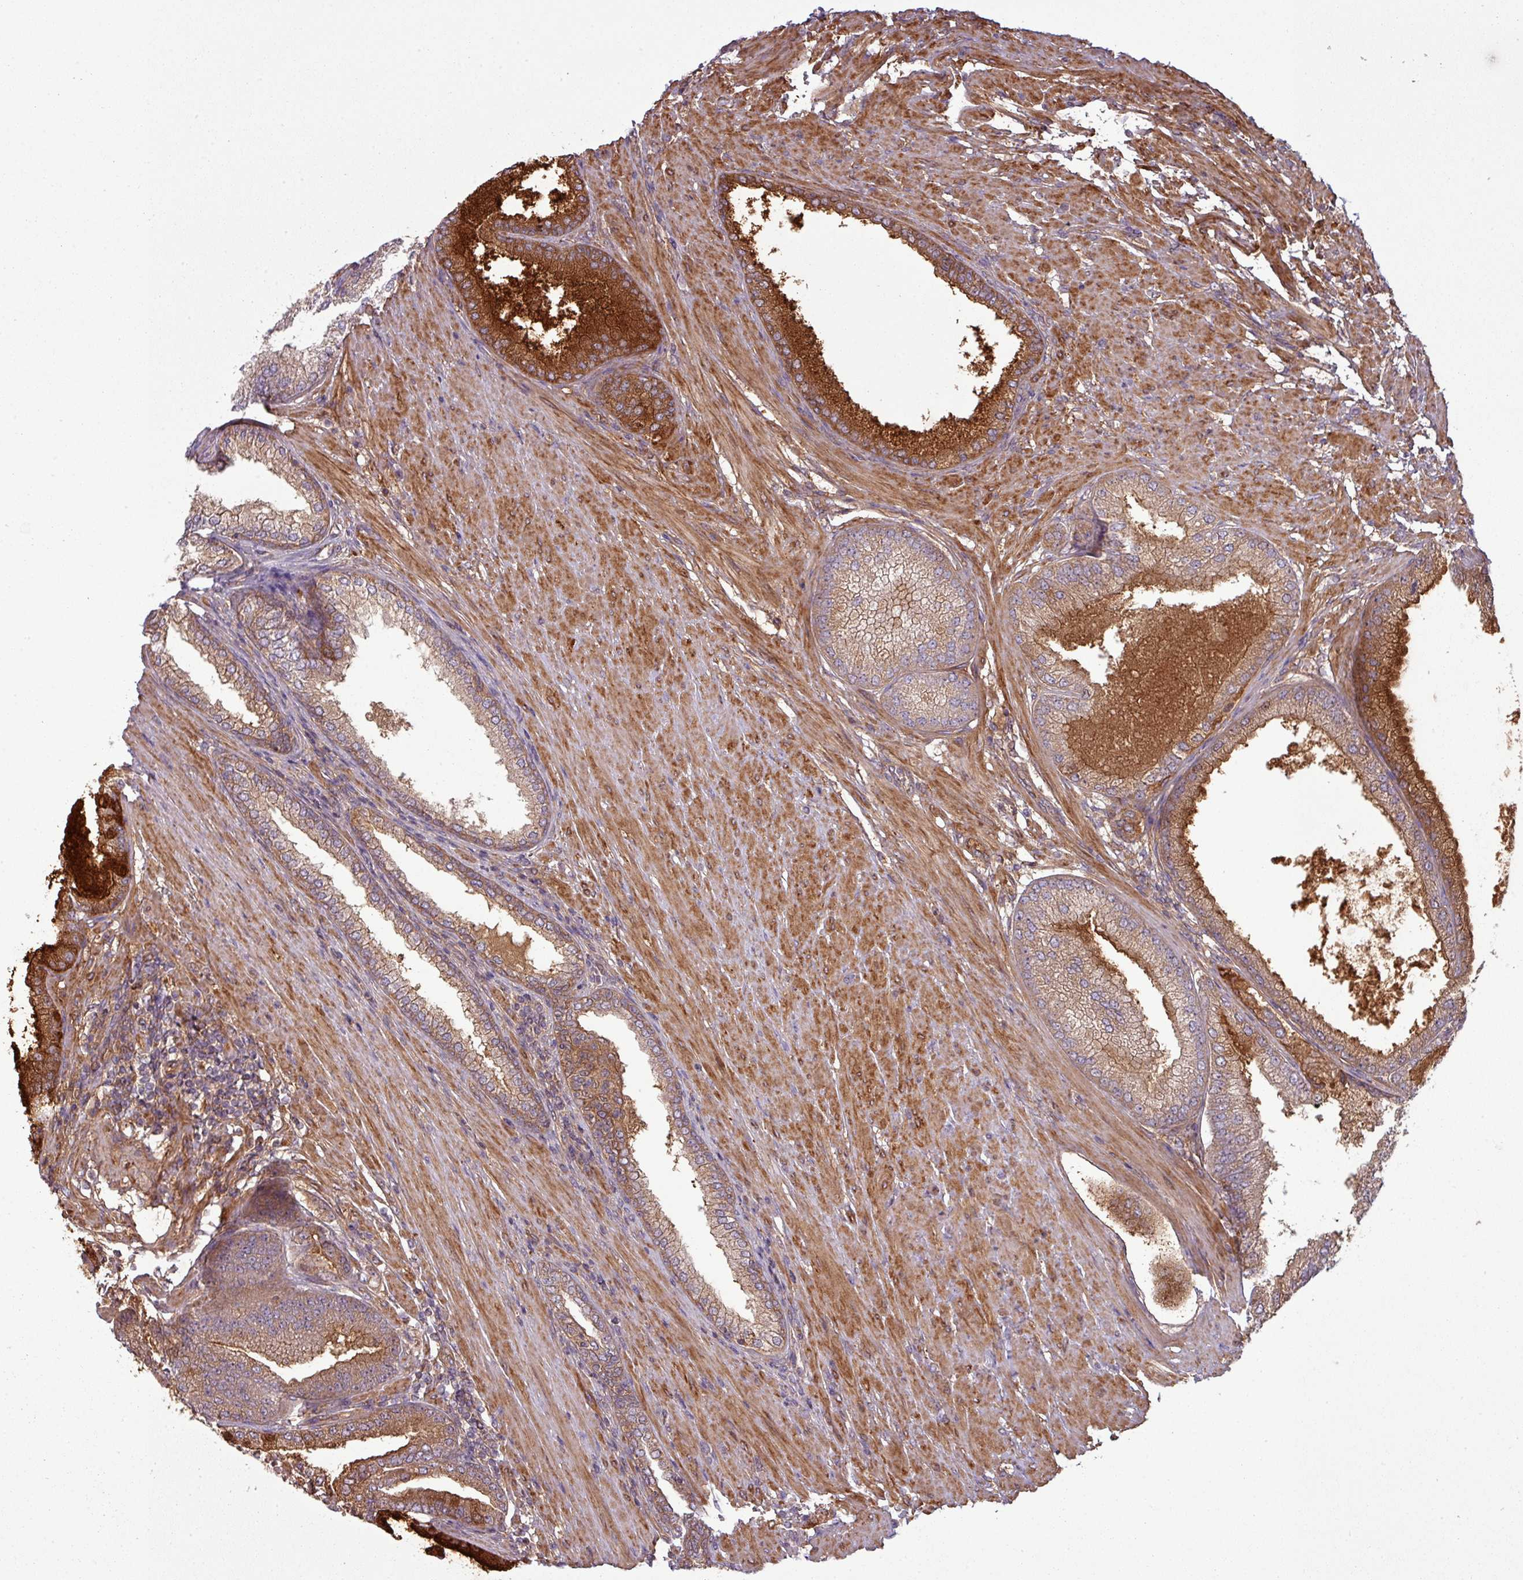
{"staining": {"intensity": "weak", "quantity": "25%-75%", "location": "cytoplasmic/membranous"}, "tissue": "prostate cancer", "cell_type": "Tumor cells", "image_type": "cancer", "snomed": [{"axis": "morphology", "description": "Adenocarcinoma, High grade"}, {"axis": "topography", "description": "Prostate"}], "caption": "Prostate cancer (adenocarcinoma (high-grade)) stained with DAB IHC displays low levels of weak cytoplasmic/membranous expression in approximately 25%-75% of tumor cells.", "gene": "SNRNP25", "patient": {"sex": "male", "age": 71}}